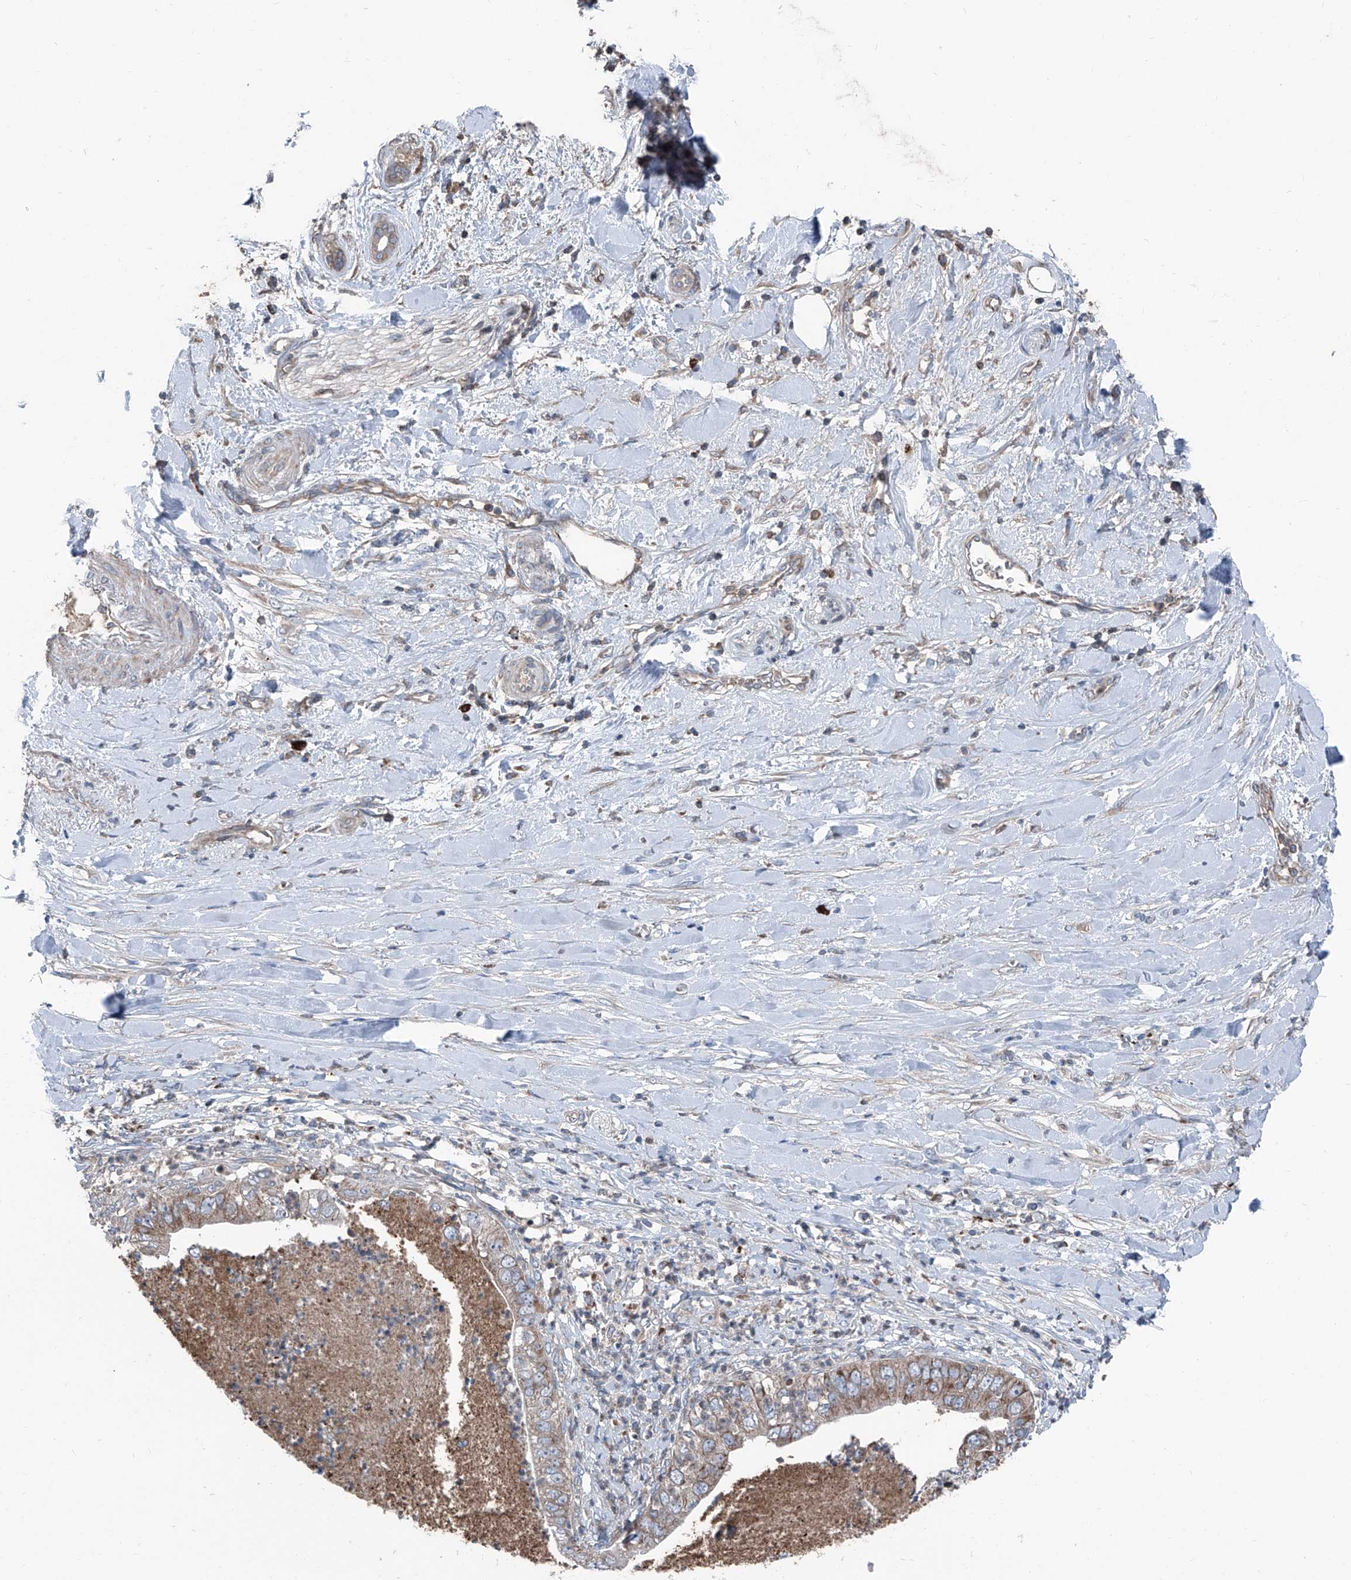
{"staining": {"intensity": "moderate", "quantity": ">75%", "location": "cytoplasmic/membranous"}, "tissue": "pancreatic cancer", "cell_type": "Tumor cells", "image_type": "cancer", "snomed": [{"axis": "morphology", "description": "Adenocarcinoma, NOS"}, {"axis": "topography", "description": "Pancreas"}], "caption": "Protein staining of adenocarcinoma (pancreatic) tissue displays moderate cytoplasmic/membranous staining in about >75% of tumor cells. (brown staining indicates protein expression, while blue staining denotes nuclei).", "gene": "GPAT3", "patient": {"sex": "female", "age": 78}}